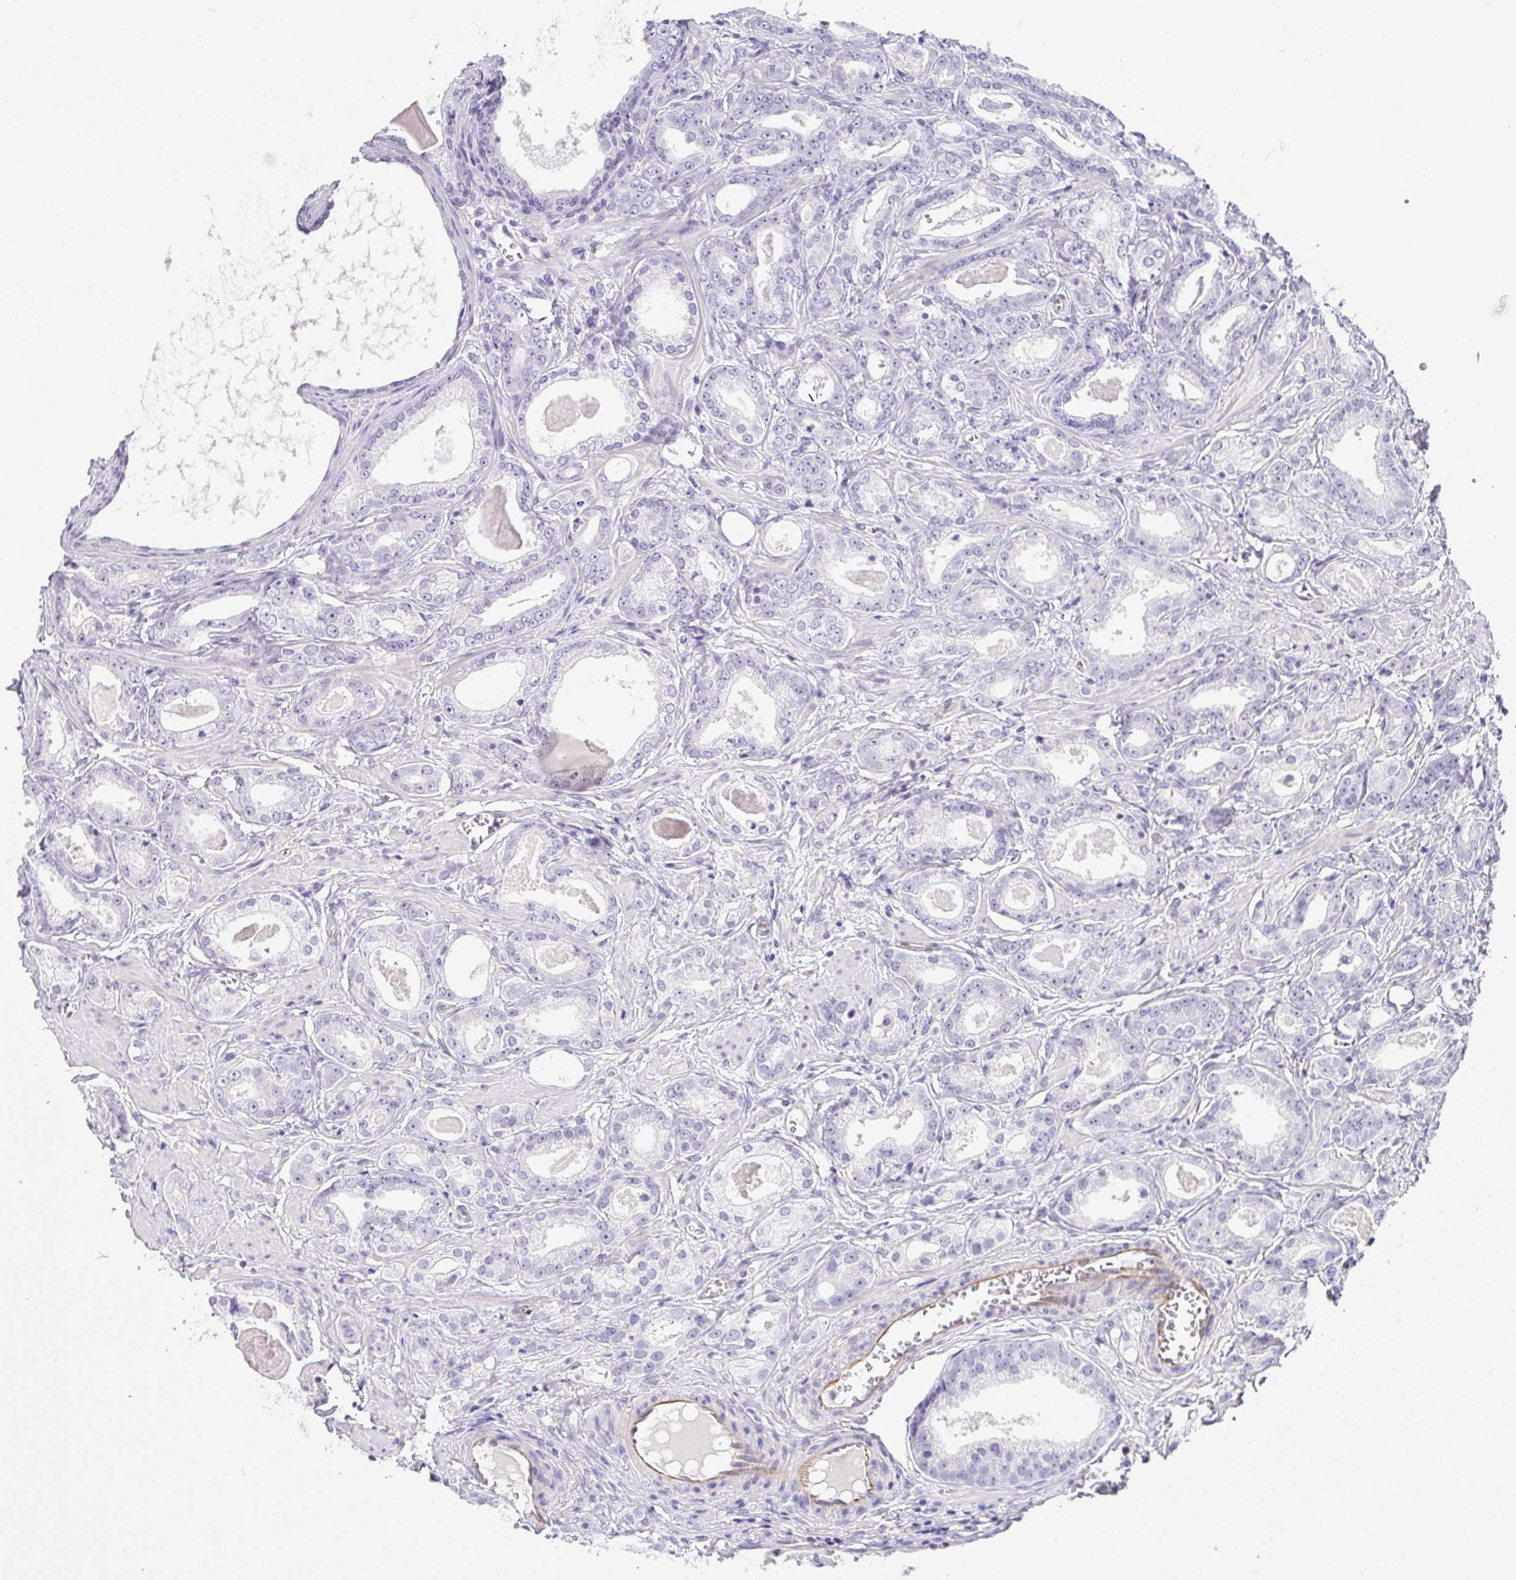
{"staining": {"intensity": "negative", "quantity": "none", "location": "none"}, "tissue": "prostate cancer", "cell_type": "Tumor cells", "image_type": "cancer", "snomed": [{"axis": "morphology", "description": "Adenocarcinoma, NOS"}, {"axis": "morphology", "description": "Adenocarcinoma, Low grade"}, {"axis": "topography", "description": "Prostate"}], "caption": "A histopathology image of prostate cancer stained for a protein shows no brown staining in tumor cells.", "gene": "COL17A1", "patient": {"sex": "male", "age": 64}}